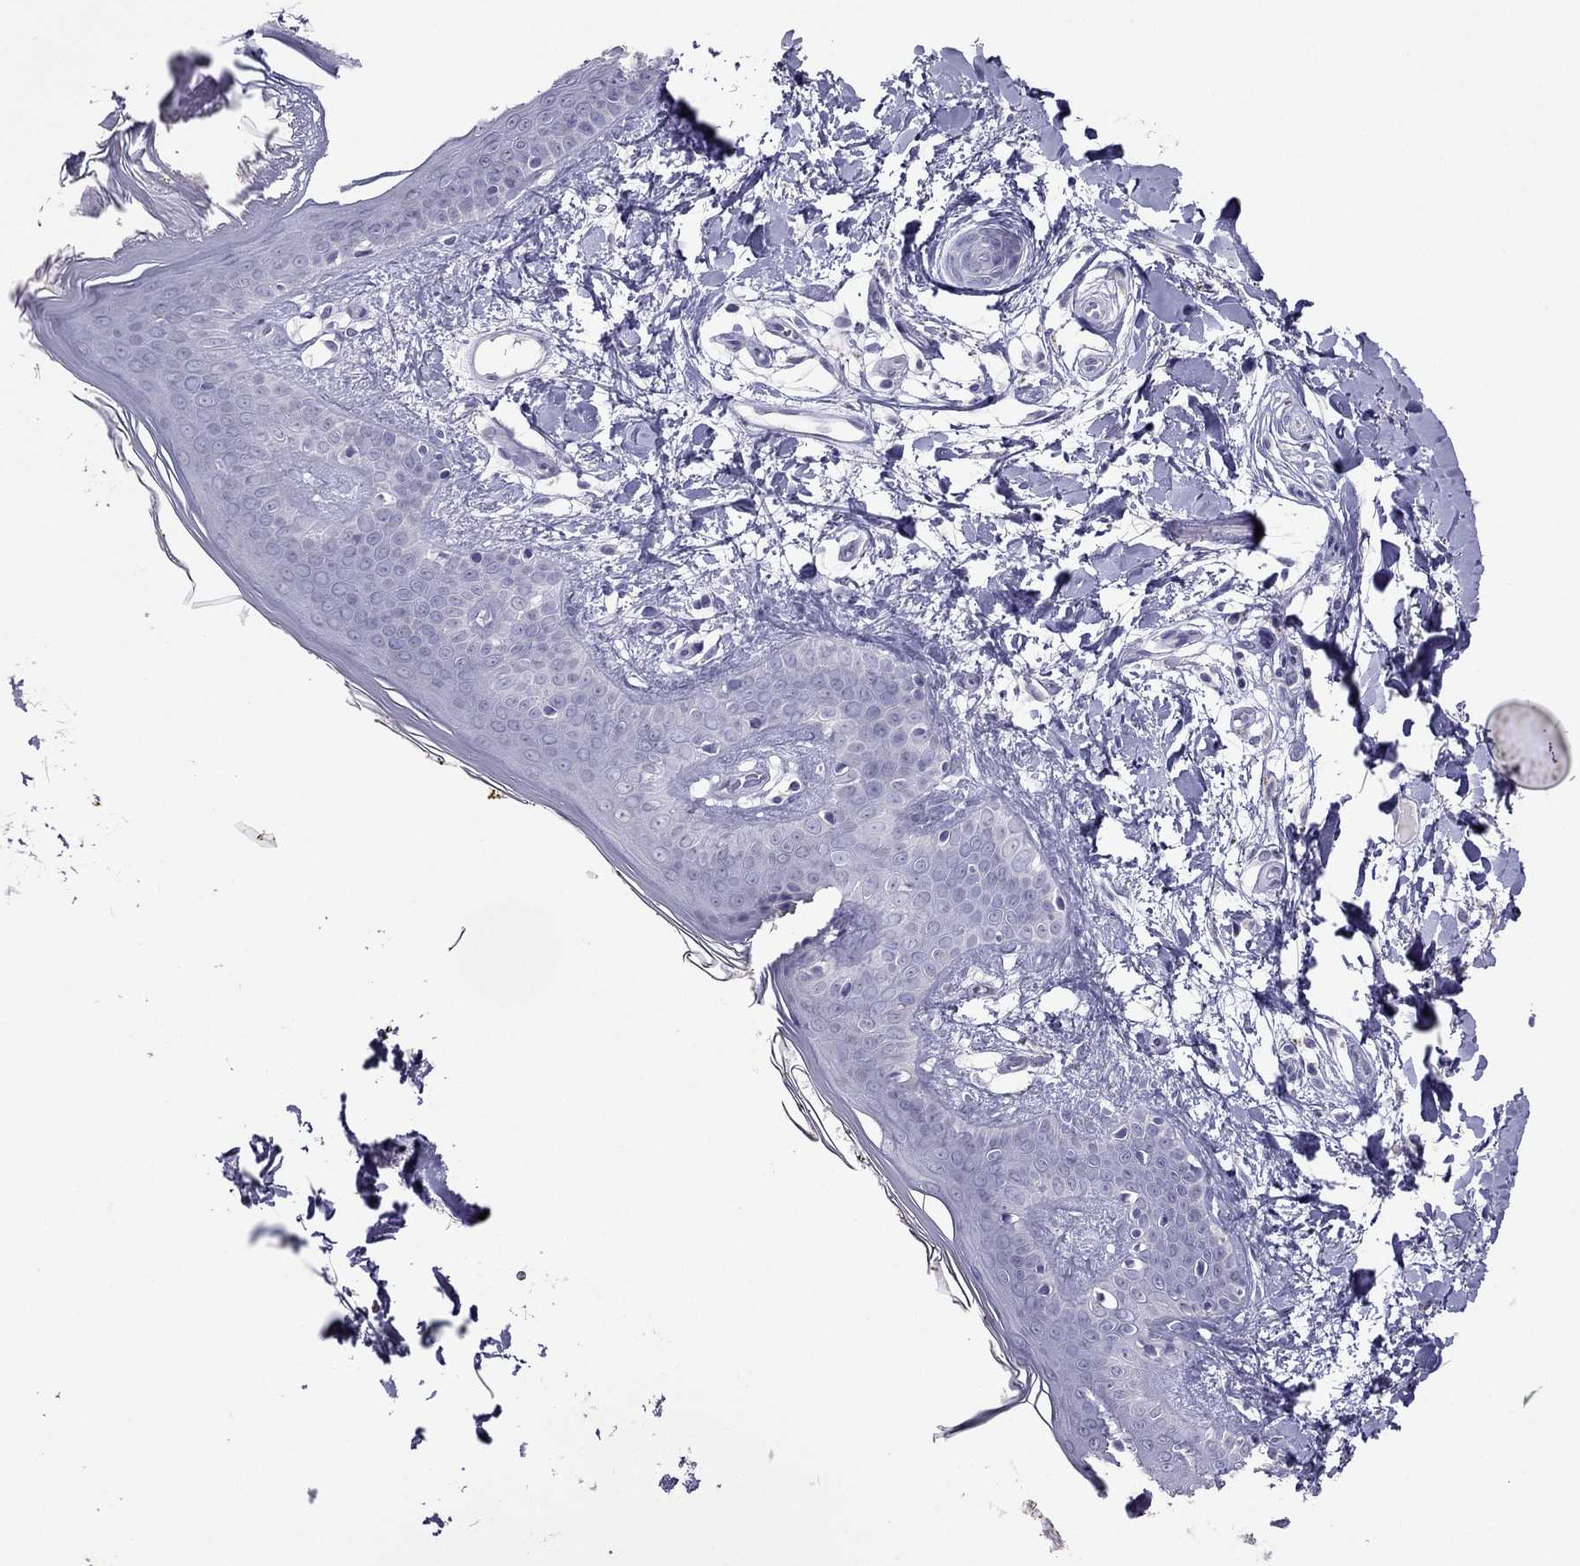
{"staining": {"intensity": "negative", "quantity": "none", "location": "none"}, "tissue": "skin", "cell_type": "Fibroblasts", "image_type": "normal", "snomed": [{"axis": "morphology", "description": "Normal tissue, NOS"}, {"axis": "topography", "description": "Skin"}], "caption": "Immunohistochemistry photomicrograph of unremarkable skin stained for a protein (brown), which shows no staining in fibroblasts. The staining was performed using DAB to visualize the protein expression in brown, while the nuclei were stained in blue with hematoxylin (Magnification: 20x).", "gene": "RGS8", "patient": {"sex": "female", "age": 34}}